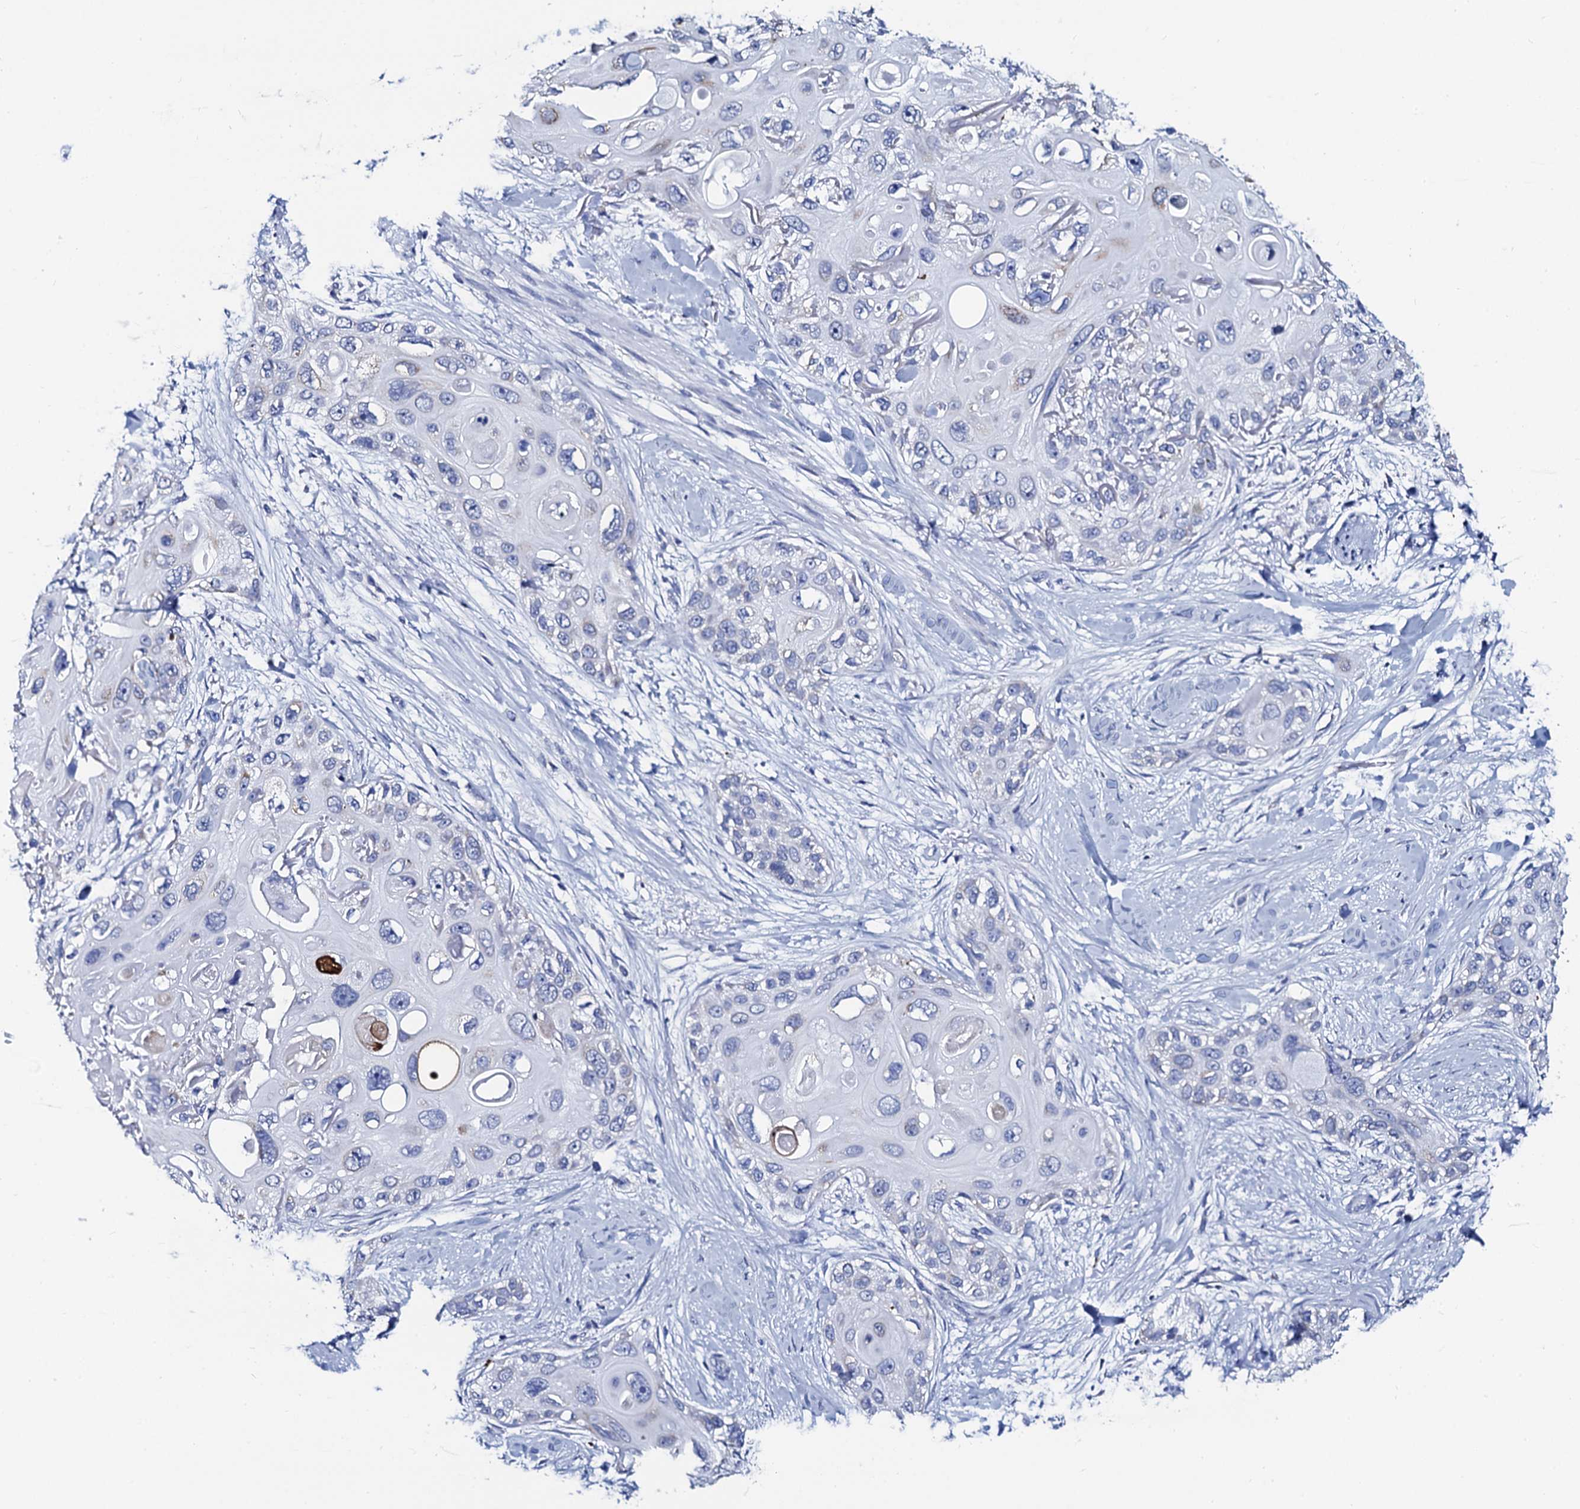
{"staining": {"intensity": "negative", "quantity": "none", "location": "none"}, "tissue": "skin cancer", "cell_type": "Tumor cells", "image_type": "cancer", "snomed": [{"axis": "morphology", "description": "Normal tissue, NOS"}, {"axis": "morphology", "description": "Squamous cell carcinoma, NOS"}, {"axis": "topography", "description": "Skin"}], "caption": "IHC of skin cancer exhibits no staining in tumor cells.", "gene": "ACADSB", "patient": {"sex": "male", "age": 72}}